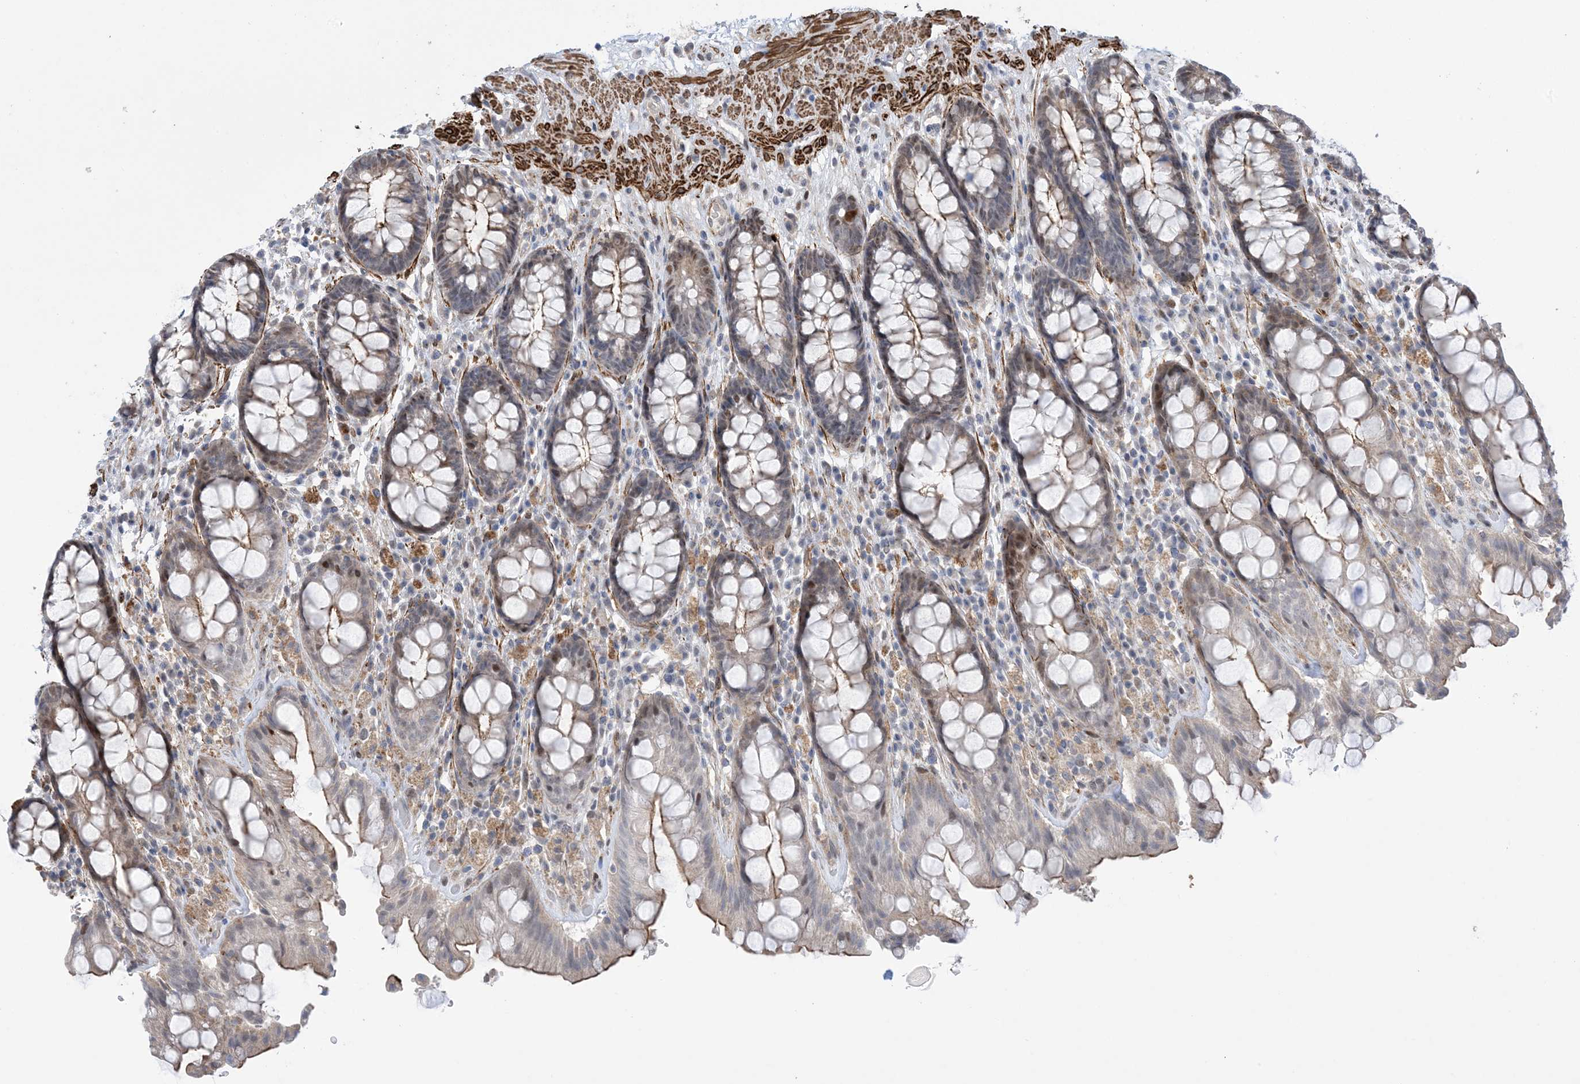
{"staining": {"intensity": "moderate", "quantity": "25%-75%", "location": "cytoplasmic/membranous"}, "tissue": "rectum", "cell_type": "Glandular cells", "image_type": "normal", "snomed": [{"axis": "morphology", "description": "Normal tissue, NOS"}, {"axis": "topography", "description": "Rectum"}], "caption": "IHC (DAB) staining of normal human rectum demonstrates moderate cytoplasmic/membranous protein positivity in about 25%-75% of glandular cells. Using DAB (brown) and hematoxylin (blue) stains, captured at high magnification using brightfield microscopy.", "gene": "ZNF8", "patient": {"sex": "male", "age": 64}}